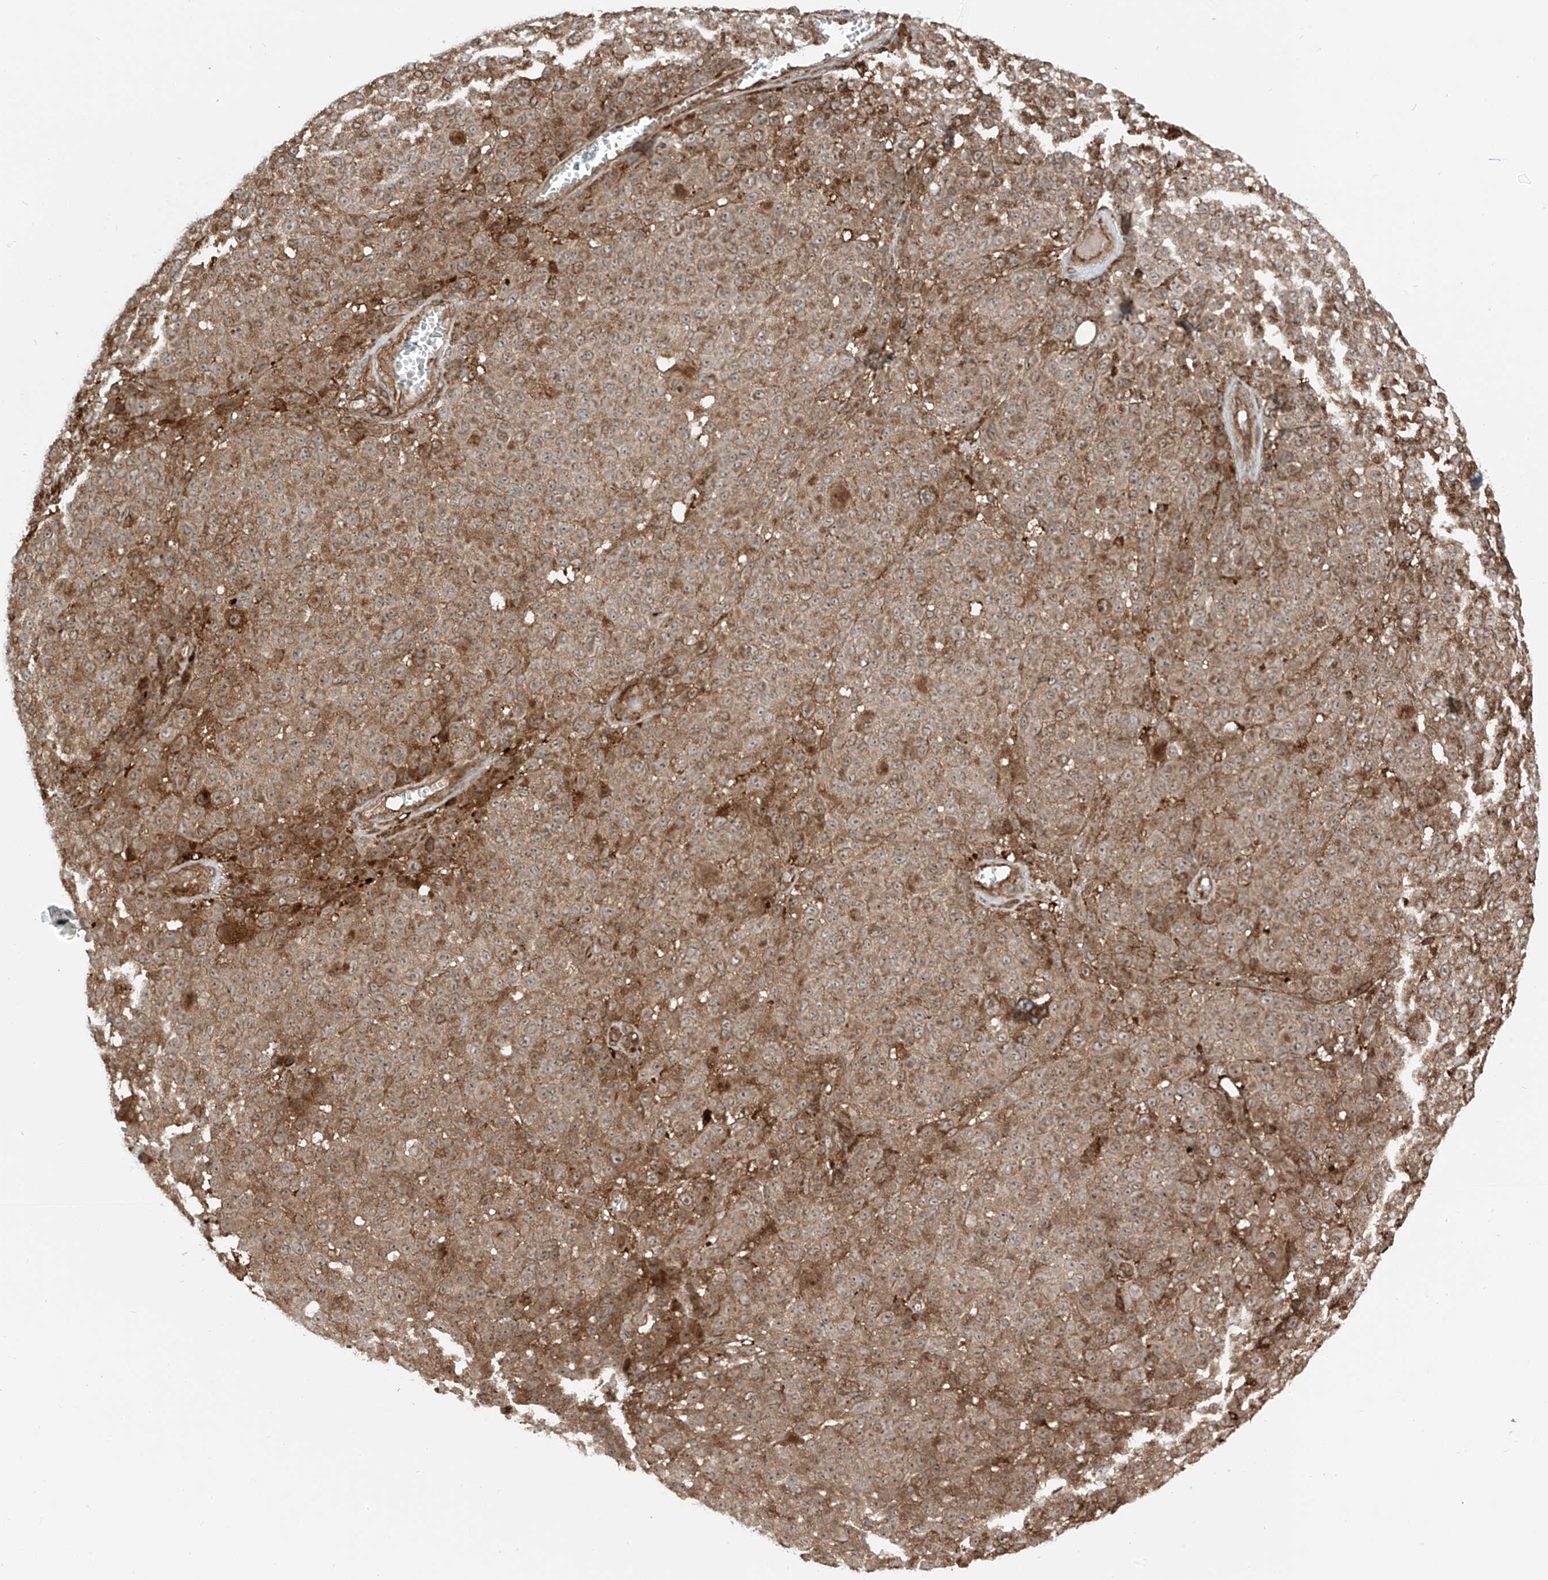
{"staining": {"intensity": "moderate", "quantity": ">75%", "location": "cytoplasmic/membranous"}, "tissue": "melanoma", "cell_type": "Tumor cells", "image_type": "cancer", "snomed": [{"axis": "morphology", "description": "Malignant melanoma, NOS"}, {"axis": "topography", "description": "Skin"}], "caption": "This is a photomicrograph of immunohistochemistry staining of melanoma, which shows moderate expression in the cytoplasmic/membranous of tumor cells.", "gene": "USP48", "patient": {"sex": "female", "age": 94}}